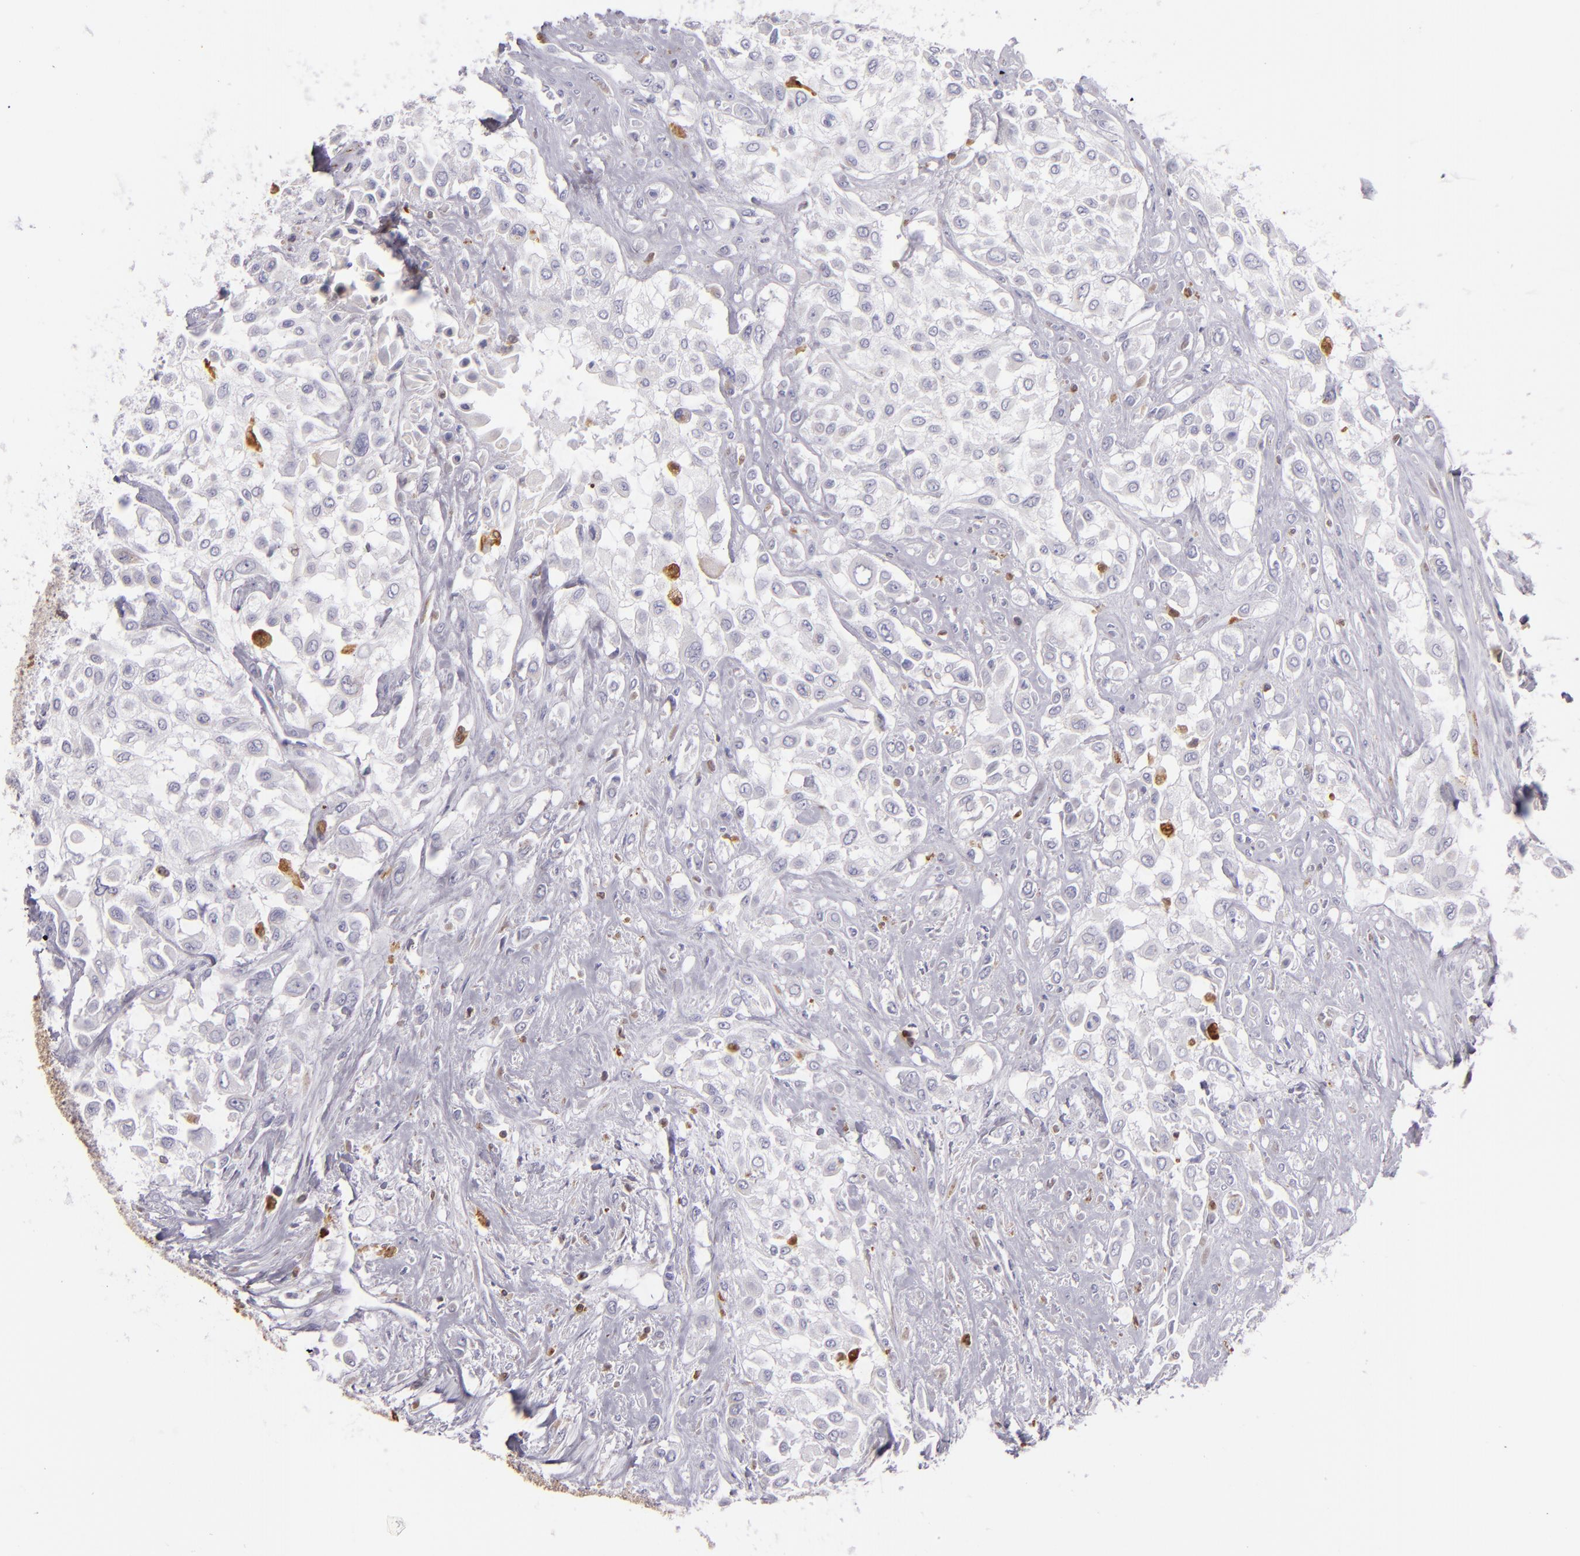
{"staining": {"intensity": "negative", "quantity": "none", "location": "none"}, "tissue": "urothelial cancer", "cell_type": "Tumor cells", "image_type": "cancer", "snomed": [{"axis": "morphology", "description": "Urothelial carcinoma, High grade"}, {"axis": "topography", "description": "Urinary bladder"}], "caption": "This image is of urothelial cancer stained with IHC to label a protein in brown with the nuclei are counter-stained blue. There is no staining in tumor cells.", "gene": "CD74", "patient": {"sex": "male", "age": 57}}